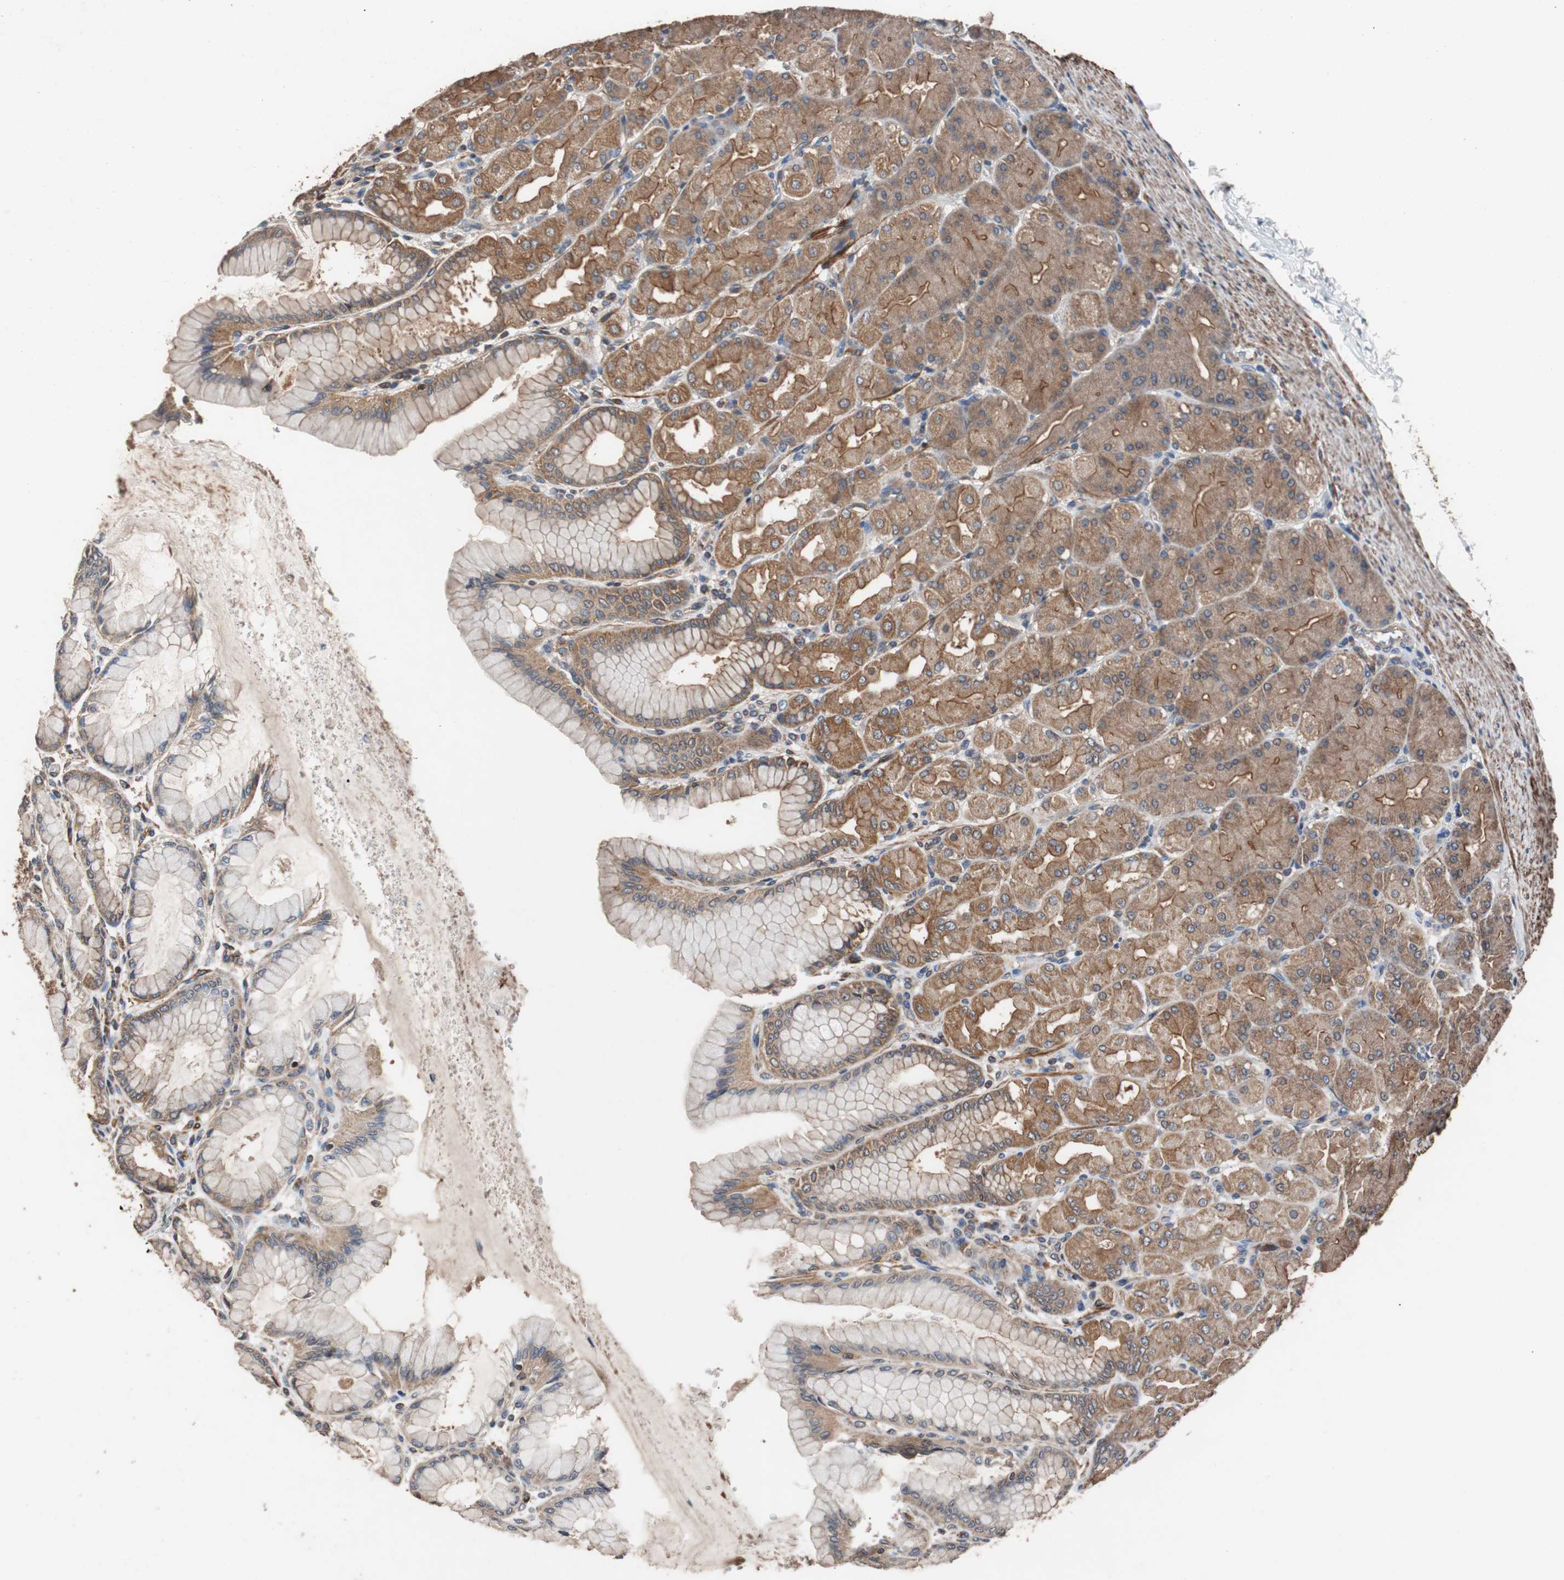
{"staining": {"intensity": "moderate", "quantity": ">75%", "location": "cytoplasmic/membranous"}, "tissue": "stomach", "cell_type": "Glandular cells", "image_type": "normal", "snomed": [{"axis": "morphology", "description": "Normal tissue, NOS"}, {"axis": "topography", "description": "Stomach, upper"}], "caption": "Protein staining demonstrates moderate cytoplasmic/membranous positivity in about >75% of glandular cells in benign stomach. The staining is performed using DAB (3,3'-diaminobenzidine) brown chromogen to label protein expression. The nuclei are counter-stained blue using hematoxylin.", "gene": "PITRM1", "patient": {"sex": "female", "age": 56}}